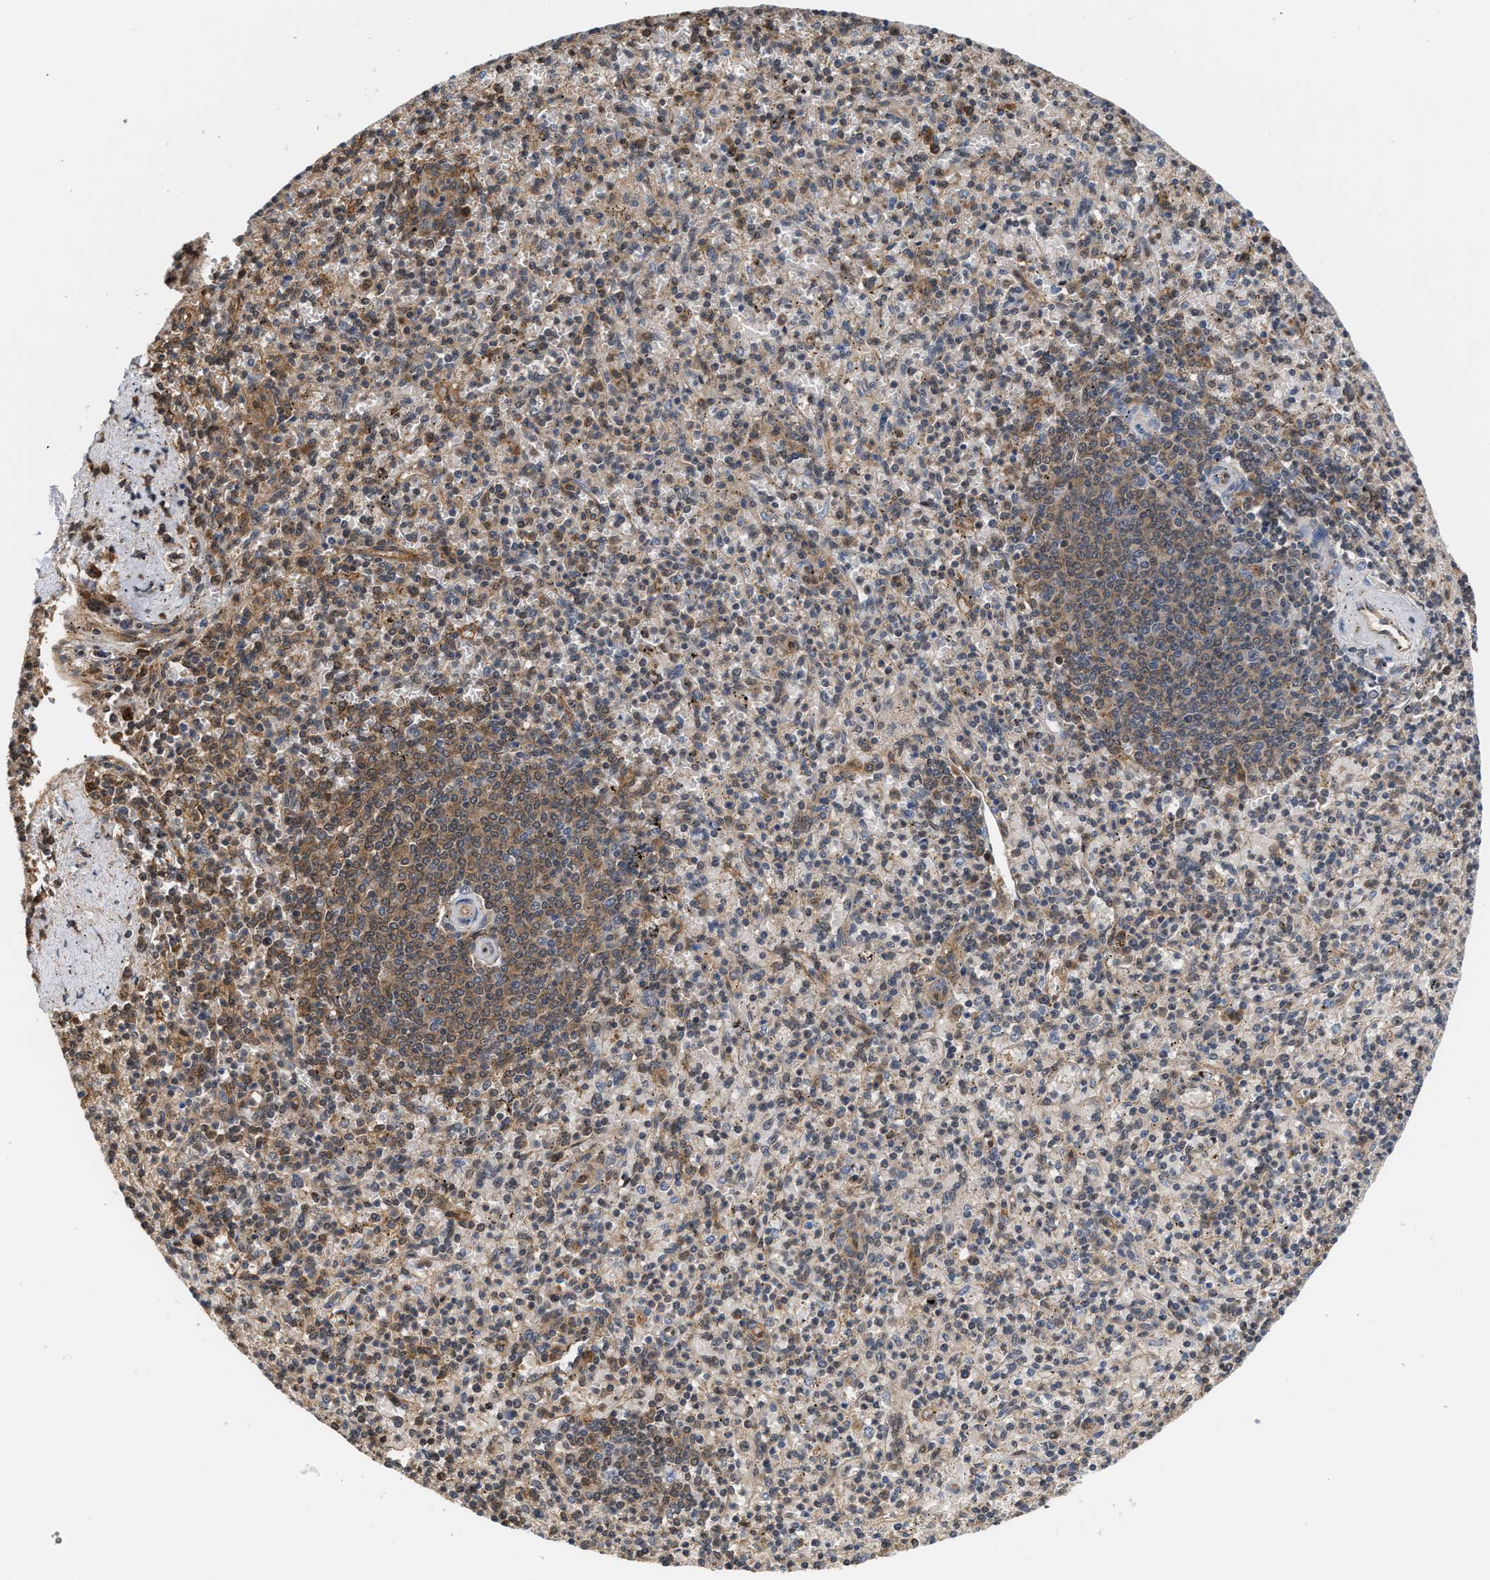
{"staining": {"intensity": "moderate", "quantity": "<25%", "location": "cytoplasmic/membranous"}, "tissue": "spleen", "cell_type": "Cells in red pulp", "image_type": "normal", "snomed": [{"axis": "morphology", "description": "Normal tissue, NOS"}, {"axis": "topography", "description": "Spleen"}], "caption": "DAB immunohistochemical staining of benign human spleen exhibits moderate cytoplasmic/membranous protein expression in about <25% of cells in red pulp. The staining was performed using DAB (3,3'-diaminobenzidine) to visualize the protein expression in brown, while the nuclei were stained in blue with hematoxylin (Magnification: 20x).", "gene": "SCAI", "patient": {"sex": "male", "age": 72}}